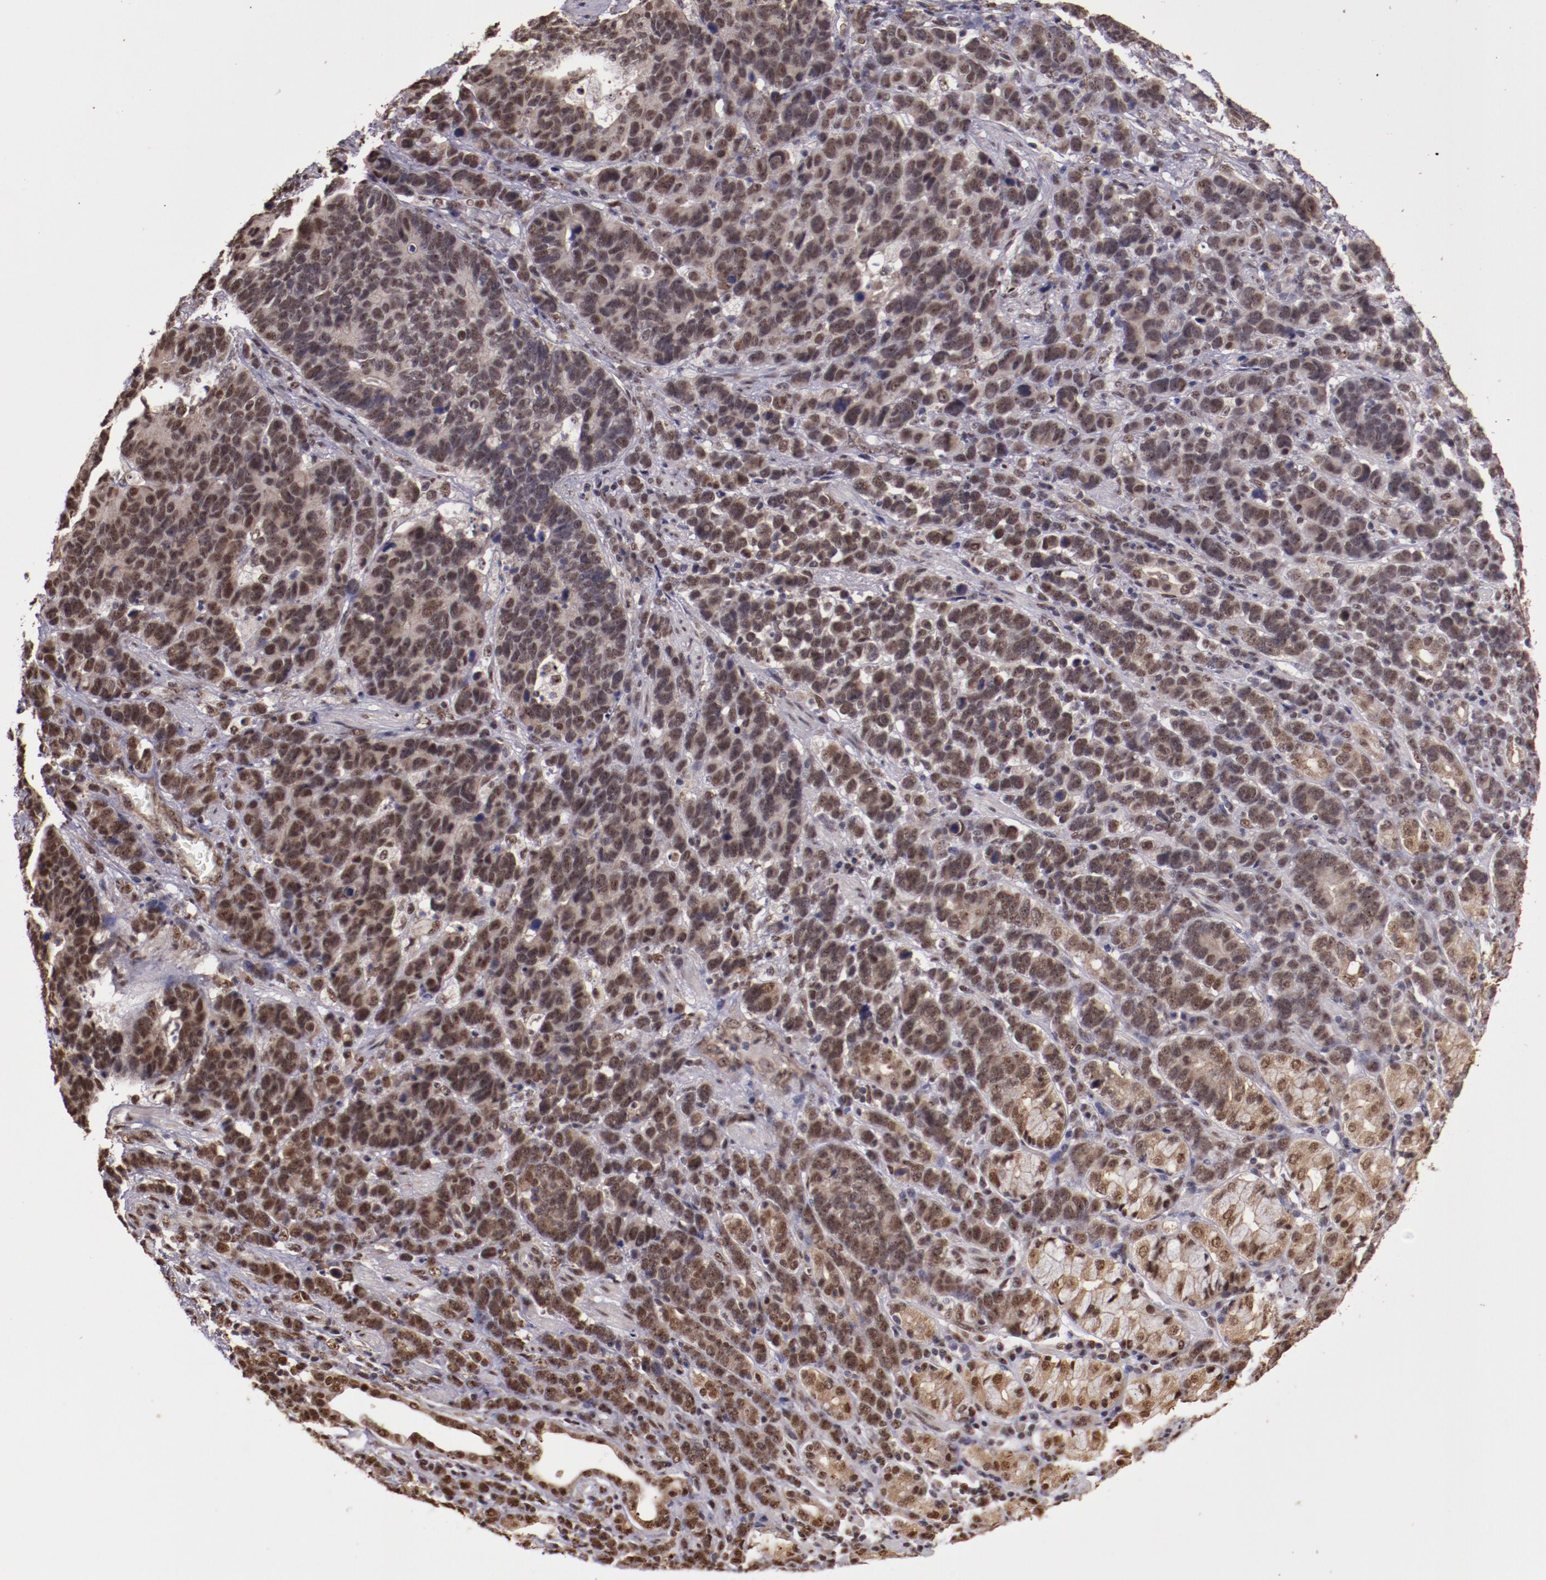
{"staining": {"intensity": "moderate", "quantity": ">75%", "location": "cytoplasmic/membranous,nuclear"}, "tissue": "stomach cancer", "cell_type": "Tumor cells", "image_type": "cancer", "snomed": [{"axis": "morphology", "description": "Adenocarcinoma, NOS"}, {"axis": "topography", "description": "Stomach, upper"}], "caption": "Human adenocarcinoma (stomach) stained for a protein (brown) displays moderate cytoplasmic/membranous and nuclear positive expression in approximately >75% of tumor cells.", "gene": "CECR2", "patient": {"sex": "male", "age": 71}}